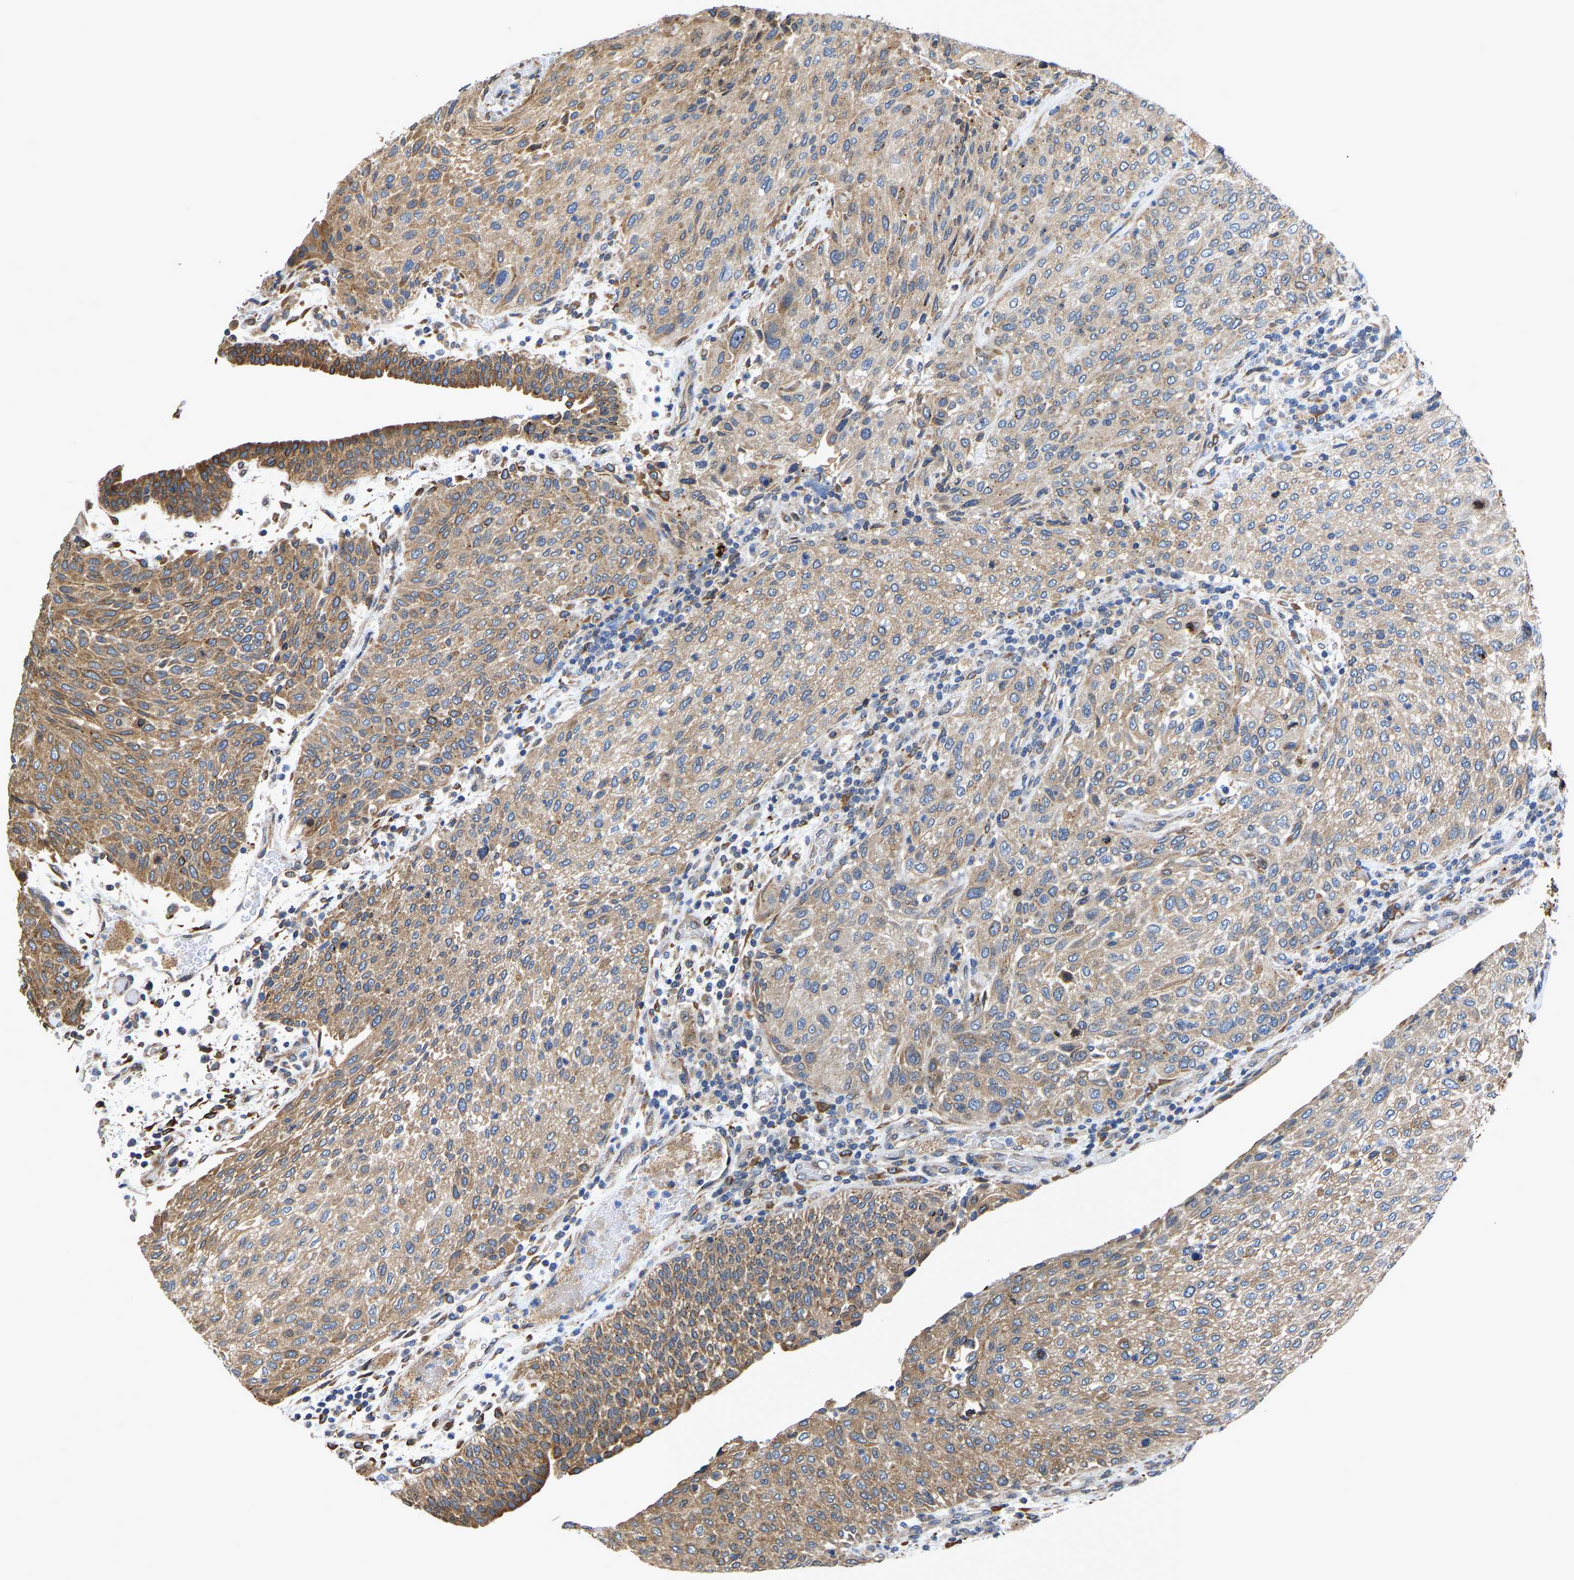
{"staining": {"intensity": "moderate", "quantity": ">75%", "location": "cytoplasmic/membranous"}, "tissue": "urothelial cancer", "cell_type": "Tumor cells", "image_type": "cancer", "snomed": [{"axis": "morphology", "description": "Urothelial carcinoma, Low grade"}, {"axis": "morphology", "description": "Urothelial carcinoma, High grade"}, {"axis": "topography", "description": "Urinary bladder"}], "caption": "Immunohistochemistry of low-grade urothelial carcinoma displays medium levels of moderate cytoplasmic/membranous expression in about >75% of tumor cells. The staining was performed using DAB (3,3'-diaminobenzidine), with brown indicating positive protein expression. Nuclei are stained blue with hematoxylin.", "gene": "ARL6IP5", "patient": {"sex": "male", "age": 35}}